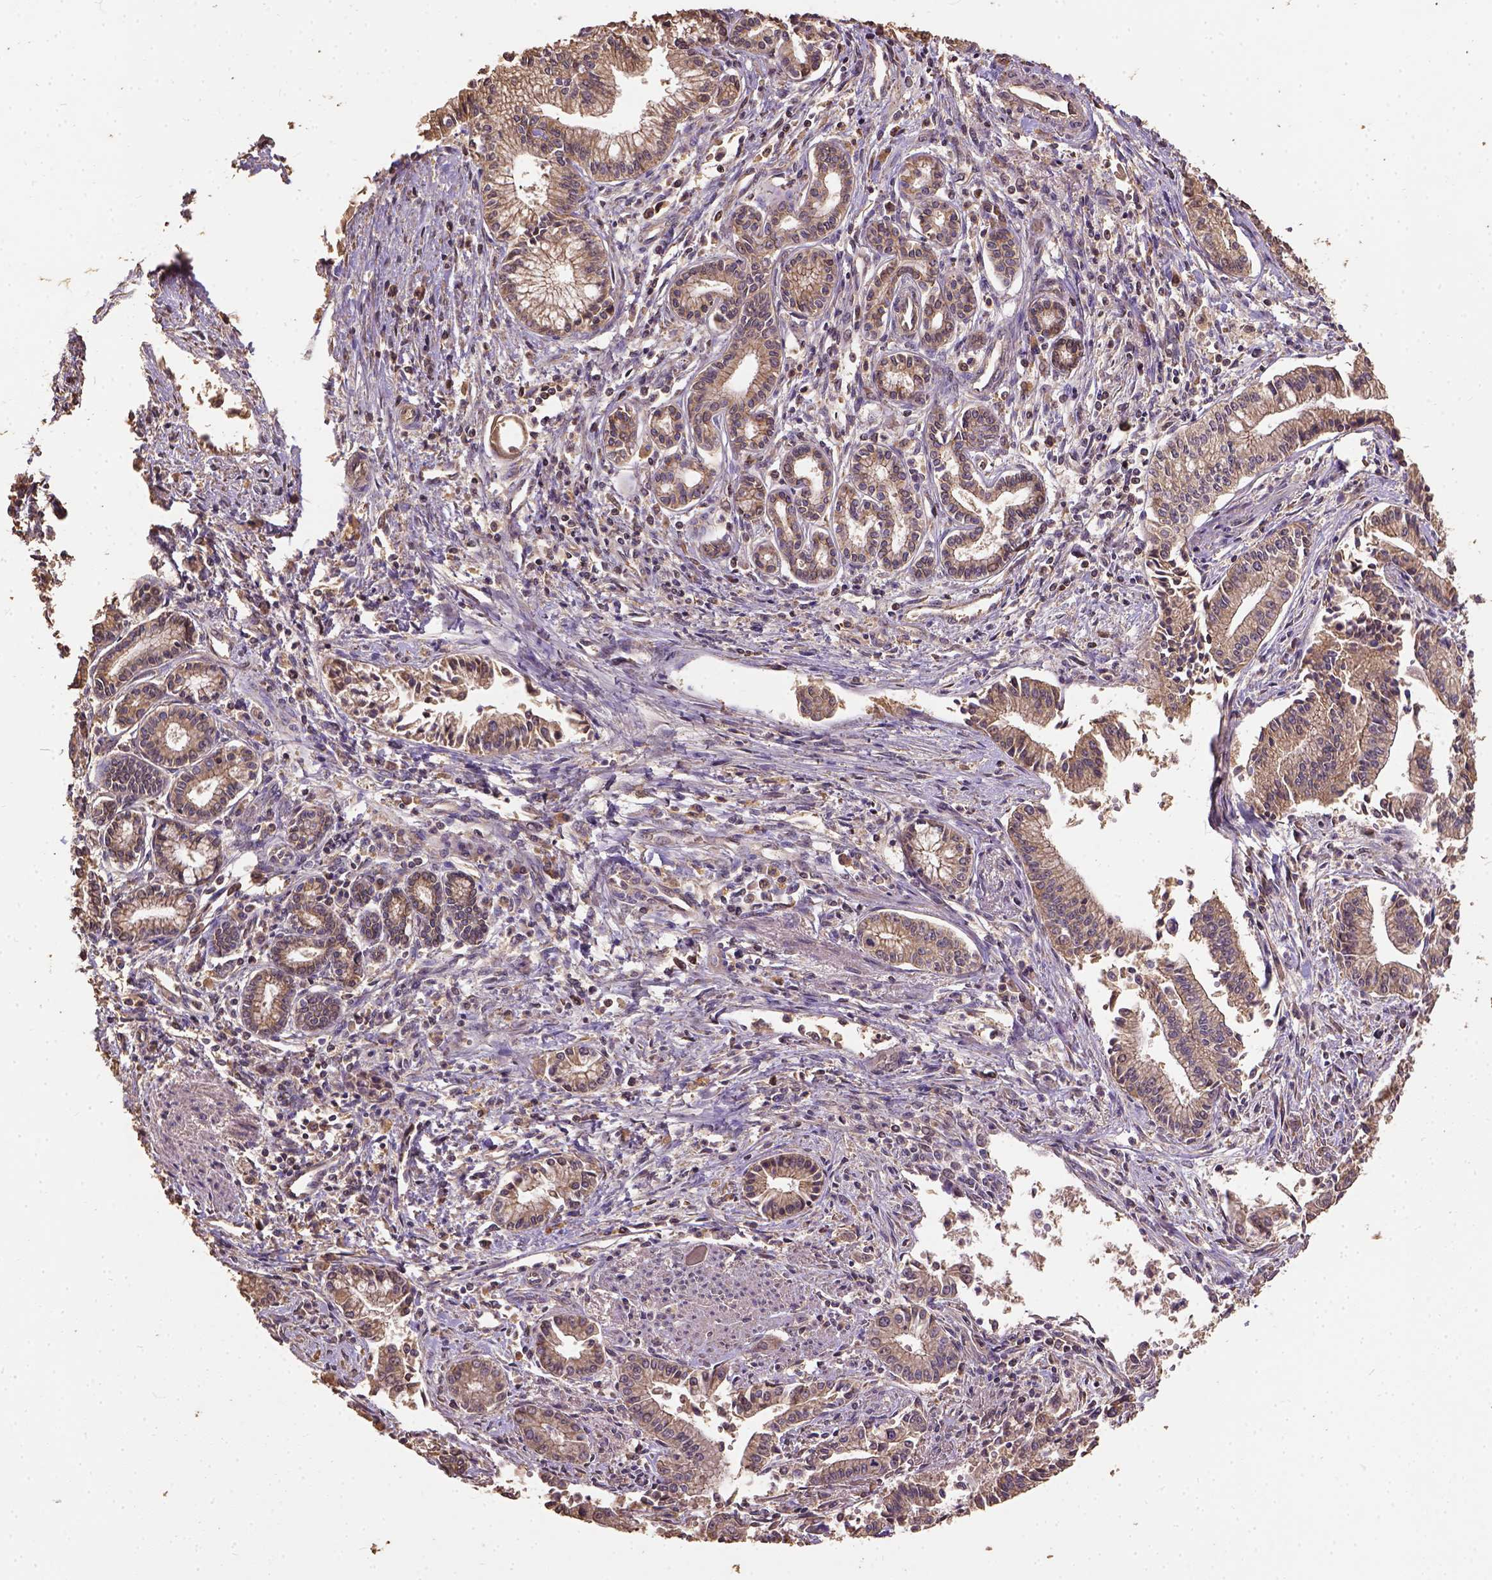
{"staining": {"intensity": "moderate", "quantity": "25%-75%", "location": "cytoplasmic/membranous"}, "tissue": "pancreatic cancer", "cell_type": "Tumor cells", "image_type": "cancer", "snomed": [{"axis": "morphology", "description": "Adenocarcinoma, NOS"}, {"axis": "topography", "description": "Pancreas"}], "caption": "Tumor cells demonstrate medium levels of moderate cytoplasmic/membranous positivity in approximately 25%-75% of cells in pancreatic cancer.", "gene": "ATP1B3", "patient": {"sex": "female", "age": 65}}